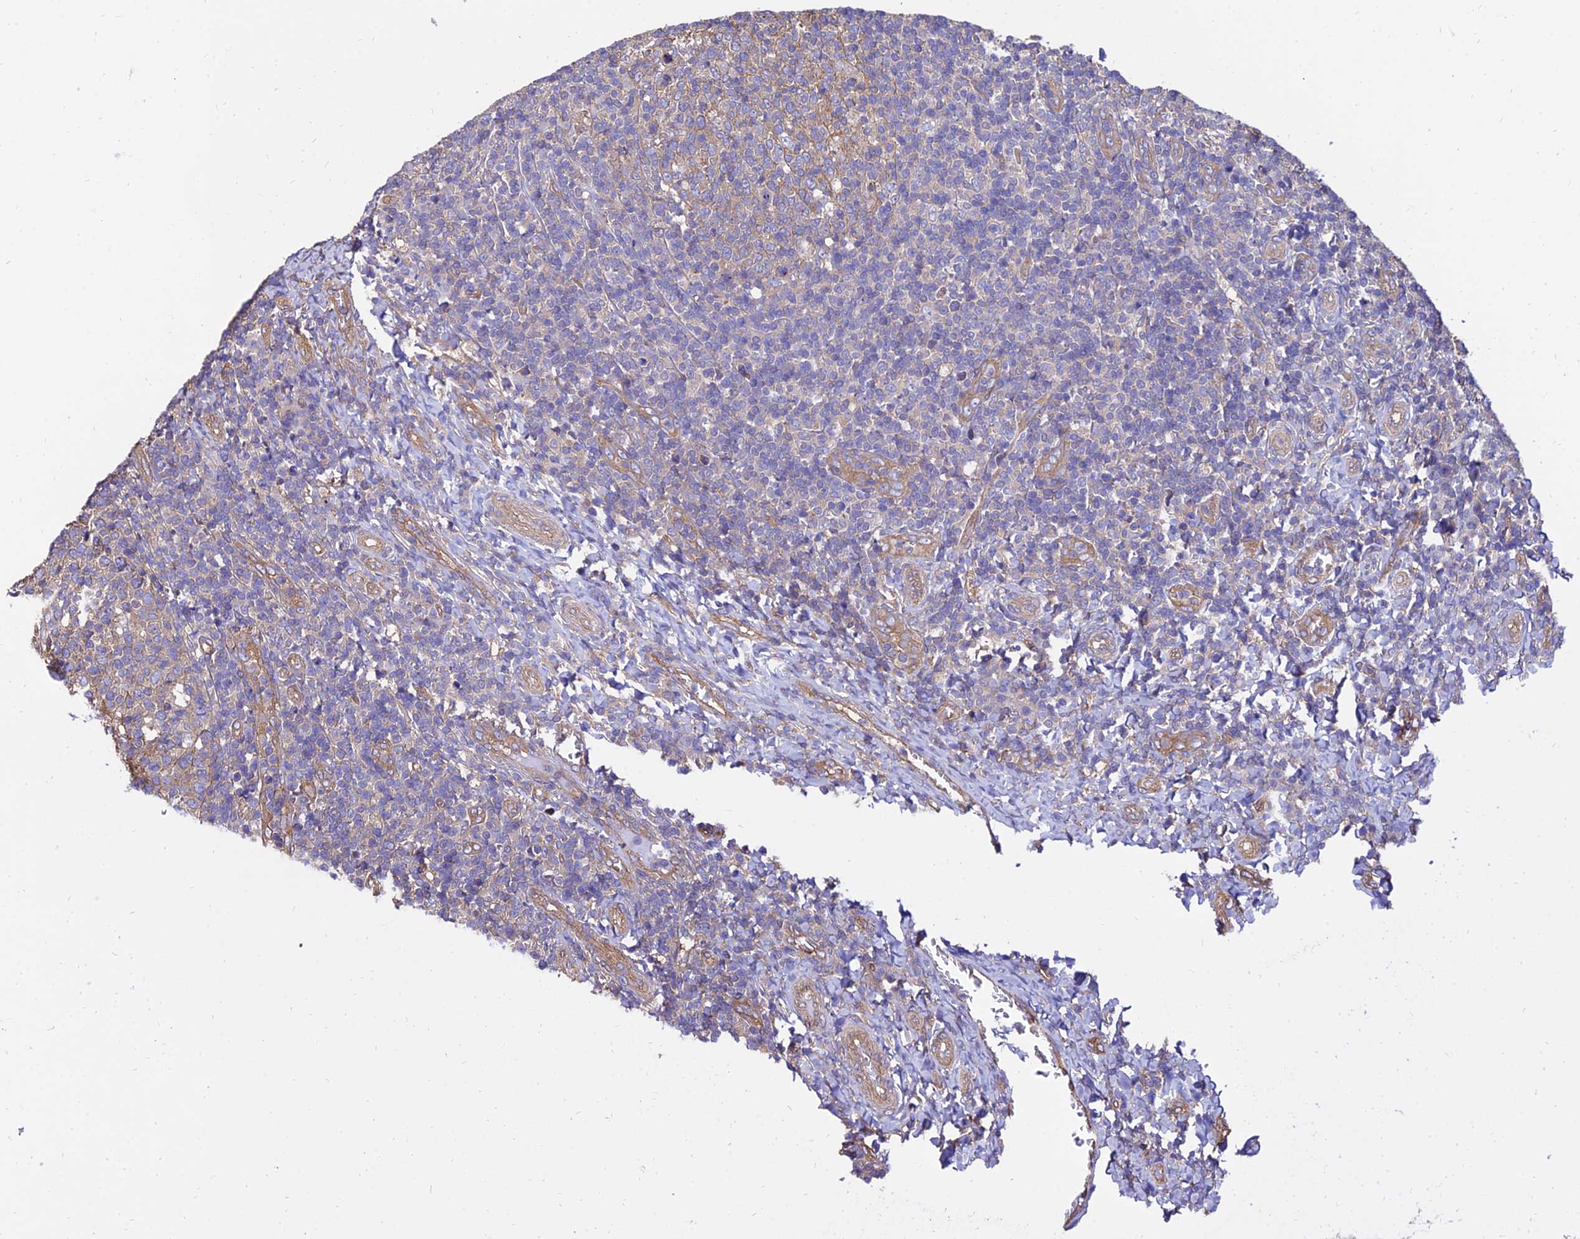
{"staining": {"intensity": "weak", "quantity": "<25%", "location": "cytoplasmic/membranous"}, "tissue": "tonsil", "cell_type": "Germinal center cells", "image_type": "normal", "snomed": [{"axis": "morphology", "description": "Normal tissue, NOS"}, {"axis": "topography", "description": "Tonsil"}], "caption": "Immunohistochemistry of normal tonsil demonstrates no staining in germinal center cells.", "gene": "CALM1", "patient": {"sex": "female", "age": 10}}